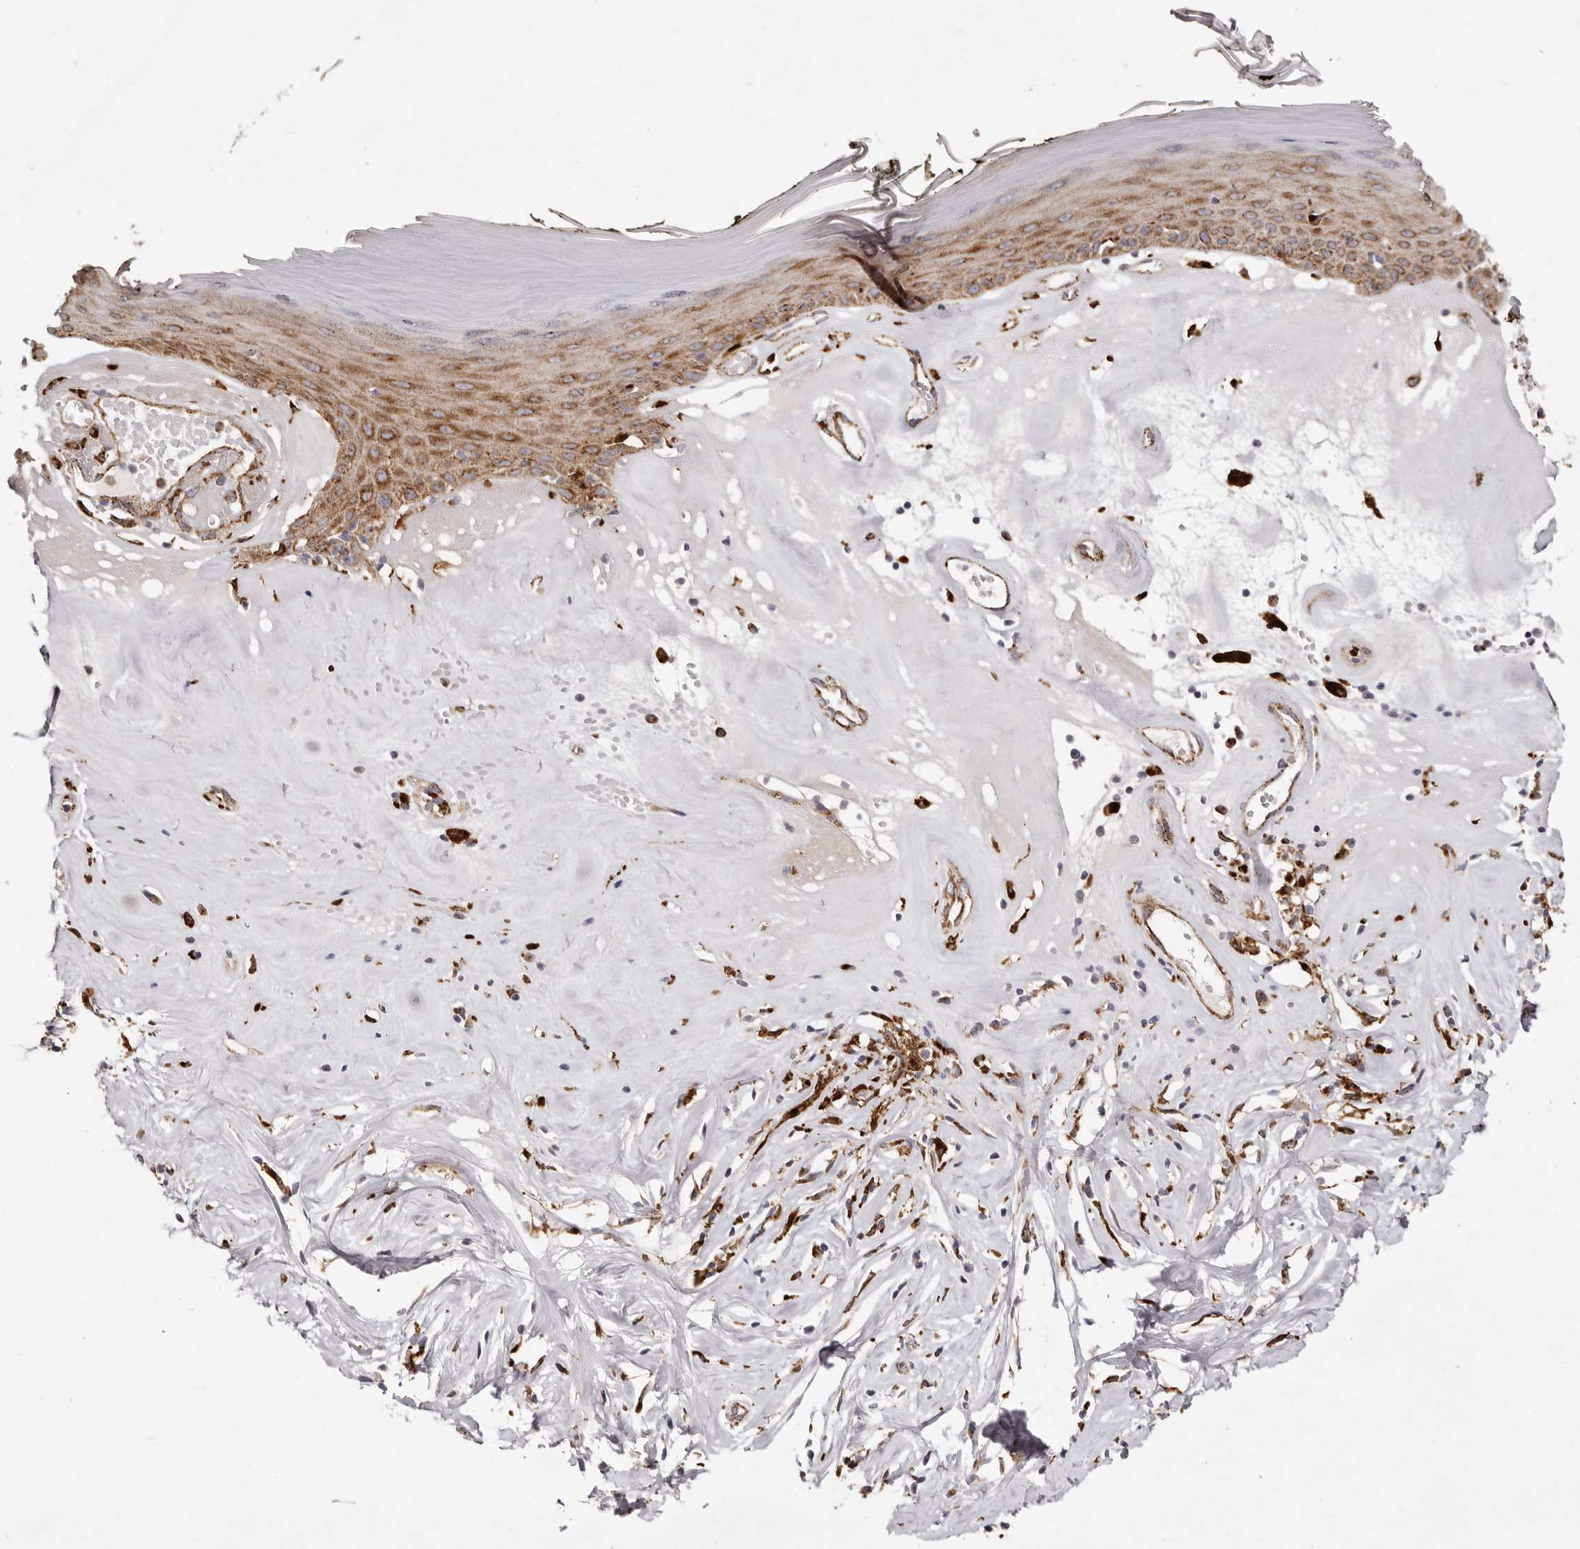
{"staining": {"intensity": "moderate", "quantity": ">75%", "location": "cytoplasmic/membranous"}, "tissue": "skin", "cell_type": "Epidermal cells", "image_type": "normal", "snomed": [{"axis": "morphology", "description": "Normal tissue, NOS"}, {"axis": "morphology", "description": "Inflammation, NOS"}, {"axis": "topography", "description": "Vulva"}], "caption": "Immunohistochemistry of benign human skin displays medium levels of moderate cytoplasmic/membranous expression in about >75% of epidermal cells. (IHC, brightfield microscopy, high magnification).", "gene": "GRN", "patient": {"sex": "female", "age": 84}}